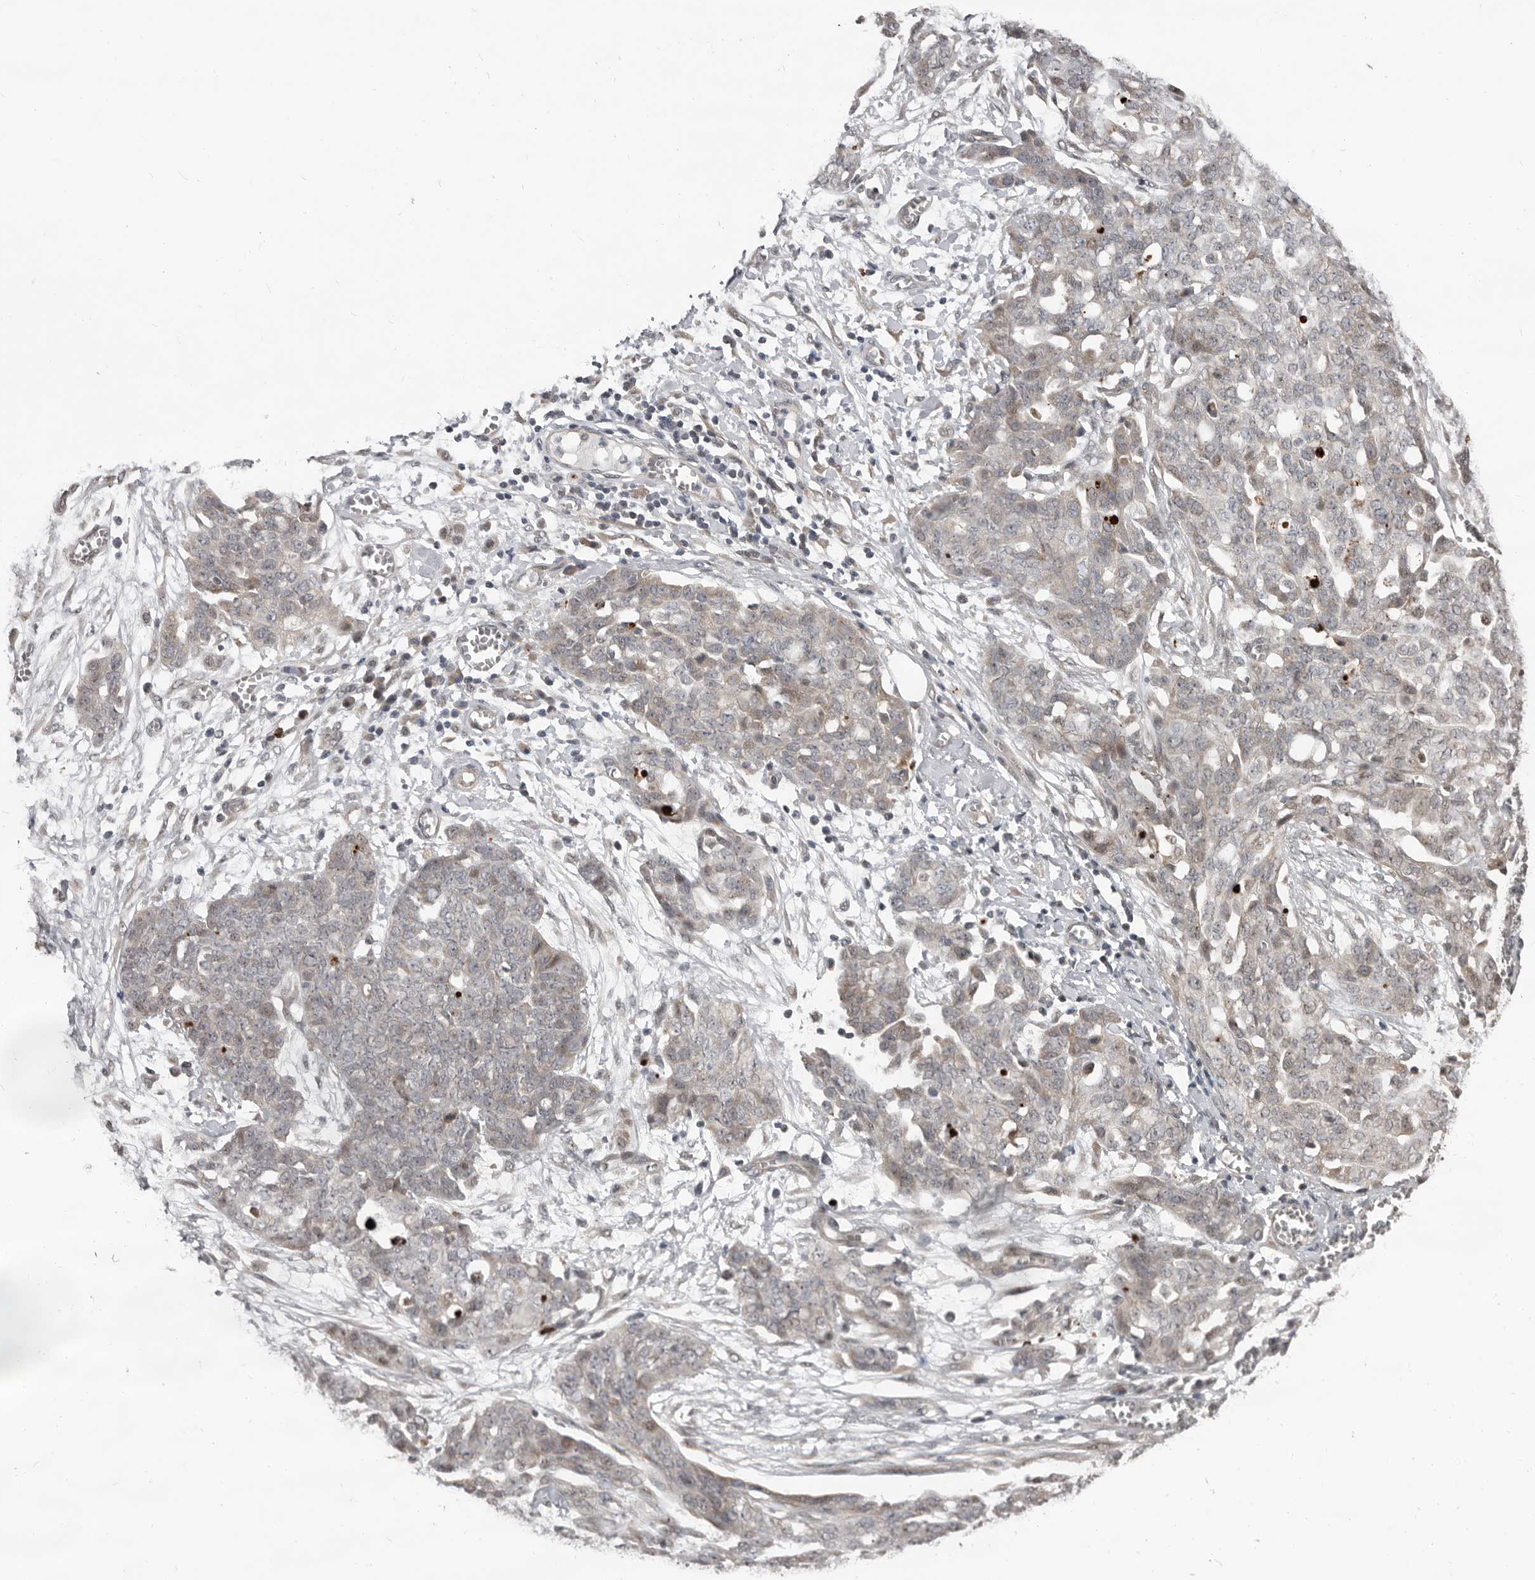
{"staining": {"intensity": "negative", "quantity": "none", "location": "none"}, "tissue": "ovarian cancer", "cell_type": "Tumor cells", "image_type": "cancer", "snomed": [{"axis": "morphology", "description": "Cystadenocarcinoma, serous, NOS"}, {"axis": "topography", "description": "Soft tissue"}, {"axis": "topography", "description": "Ovary"}], "caption": "An image of human serous cystadenocarcinoma (ovarian) is negative for staining in tumor cells.", "gene": "APOL6", "patient": {"sex": "female", "age": 57}}